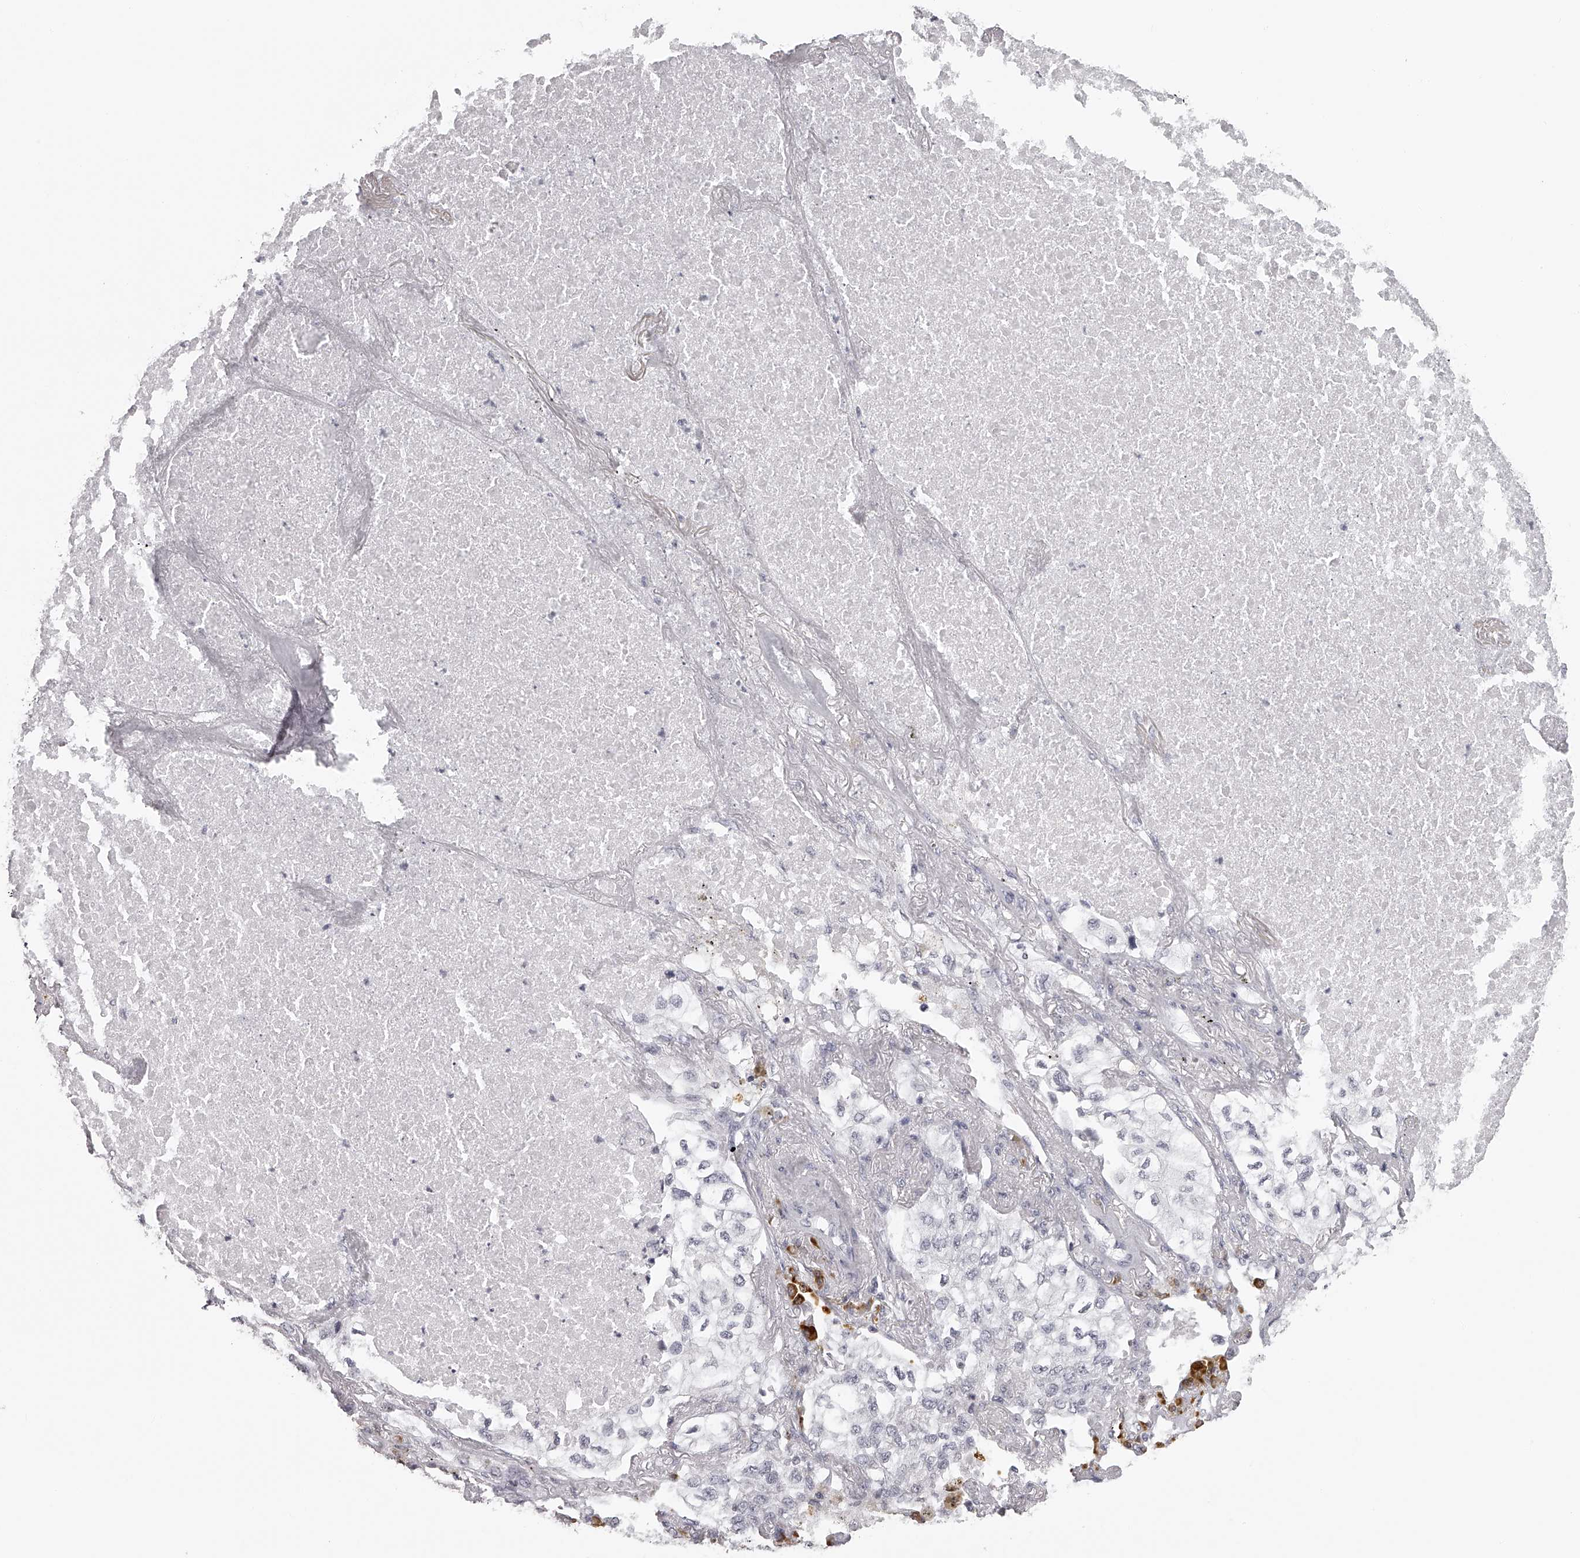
{"staining": {"intensity": "negative", "quantity": "none", "location": "none"}, "tissue": "lung cancer", "cell_type": "Tumor cells", "image_type": "cancer", "snomed": [{"axis": "morphology", "description": "Adenocarcinoma, NOS"}, {"axis": "topography", "description": "Lung"}], "caption": "IHC of lung adenocarcinoma exhibits no staining in tumor cells.", "gene": "SEC11C", "patient": {"sex": "male", "age": 63}}